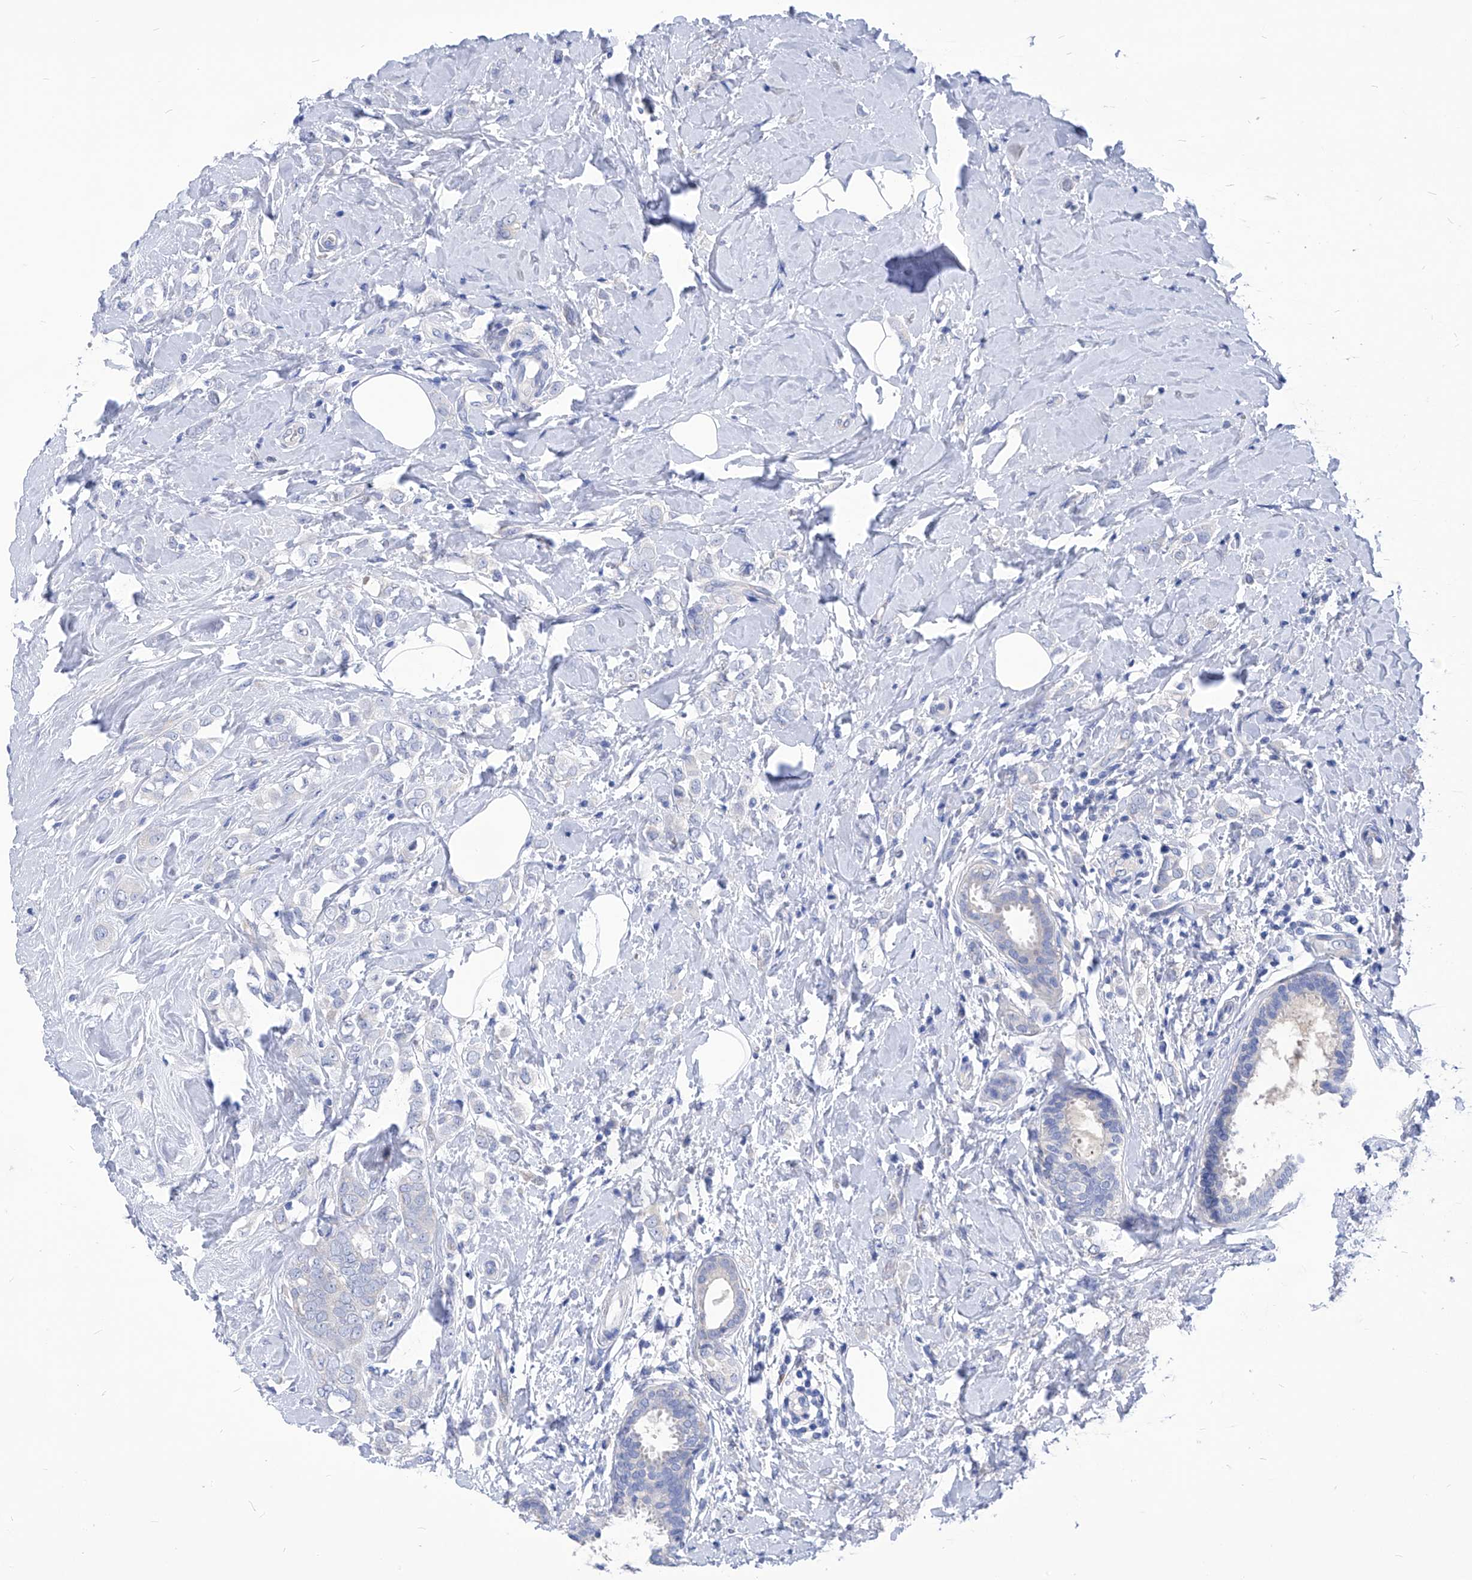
{"staining": {"intensity": "negative", "quantity": "none", "location": "none"}, "tissue": "breast cancer", "cell_type": "Tumor cells", "image_type": "cancer", "snomed": [{"axis": "morphology", "description": "Lobular carcinoma"}, {"axis": "topography", "description": "Breast"}], "caption": "Lobular carcinoma (breast) stained for a protein using immunohistochemistry reveals no expression tumor cells.", "gene": "XPNPEP1", "patient": {"sex": "female", "age": 47}}